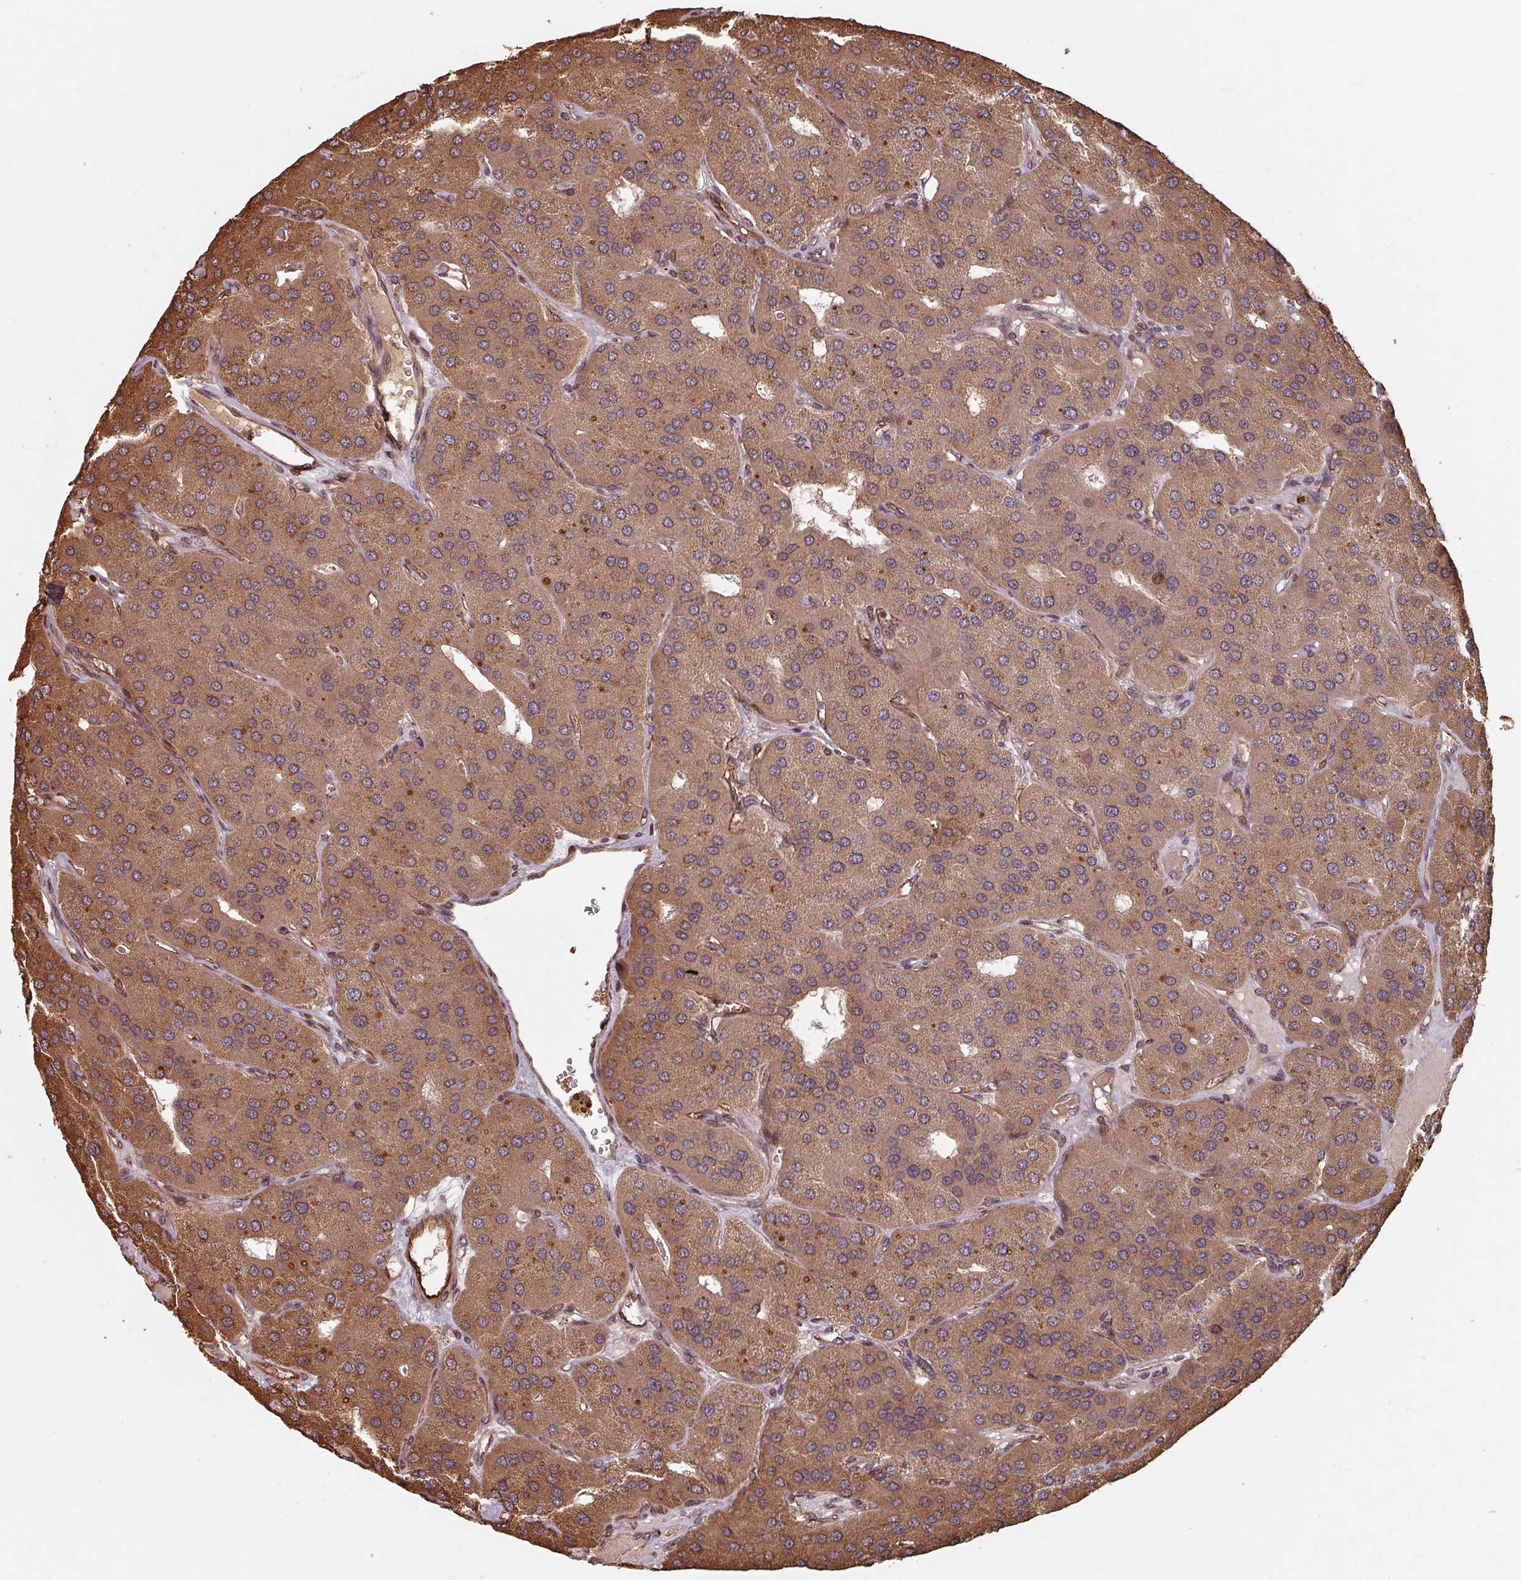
{"staining": {"intensity": "moderate", "quantity": ">75%", "location": "cytoplasmic/membranous"}, "tissue": "parathyroid gland", "cell_type": "Glandular cells", "image_type": "normal", "snomed": [{"axis": "morphology", "description": "Normal tissue, NOS"}, {"axis": "morphology", "description": "Adenoma, NOS"}, {"axis": "topography", "description": "Parathyroid gland"}], "caption": "Immunohistochemistry (IHC) staining of benign parathyroid gland, which demonstrates medium levels of moderate cytoplasmic/membranous staining in about >75% of glandular cells indicating moderate cytoplasmic/membranous protein expression. The staining was performed using DAB (3,3'-diaminobenzidine) (brown) for protein detection and nuclei were counterstained in hematoxylin (blue).", "gene": "EID1", "patient": {"sex": "female", "age": 86}}